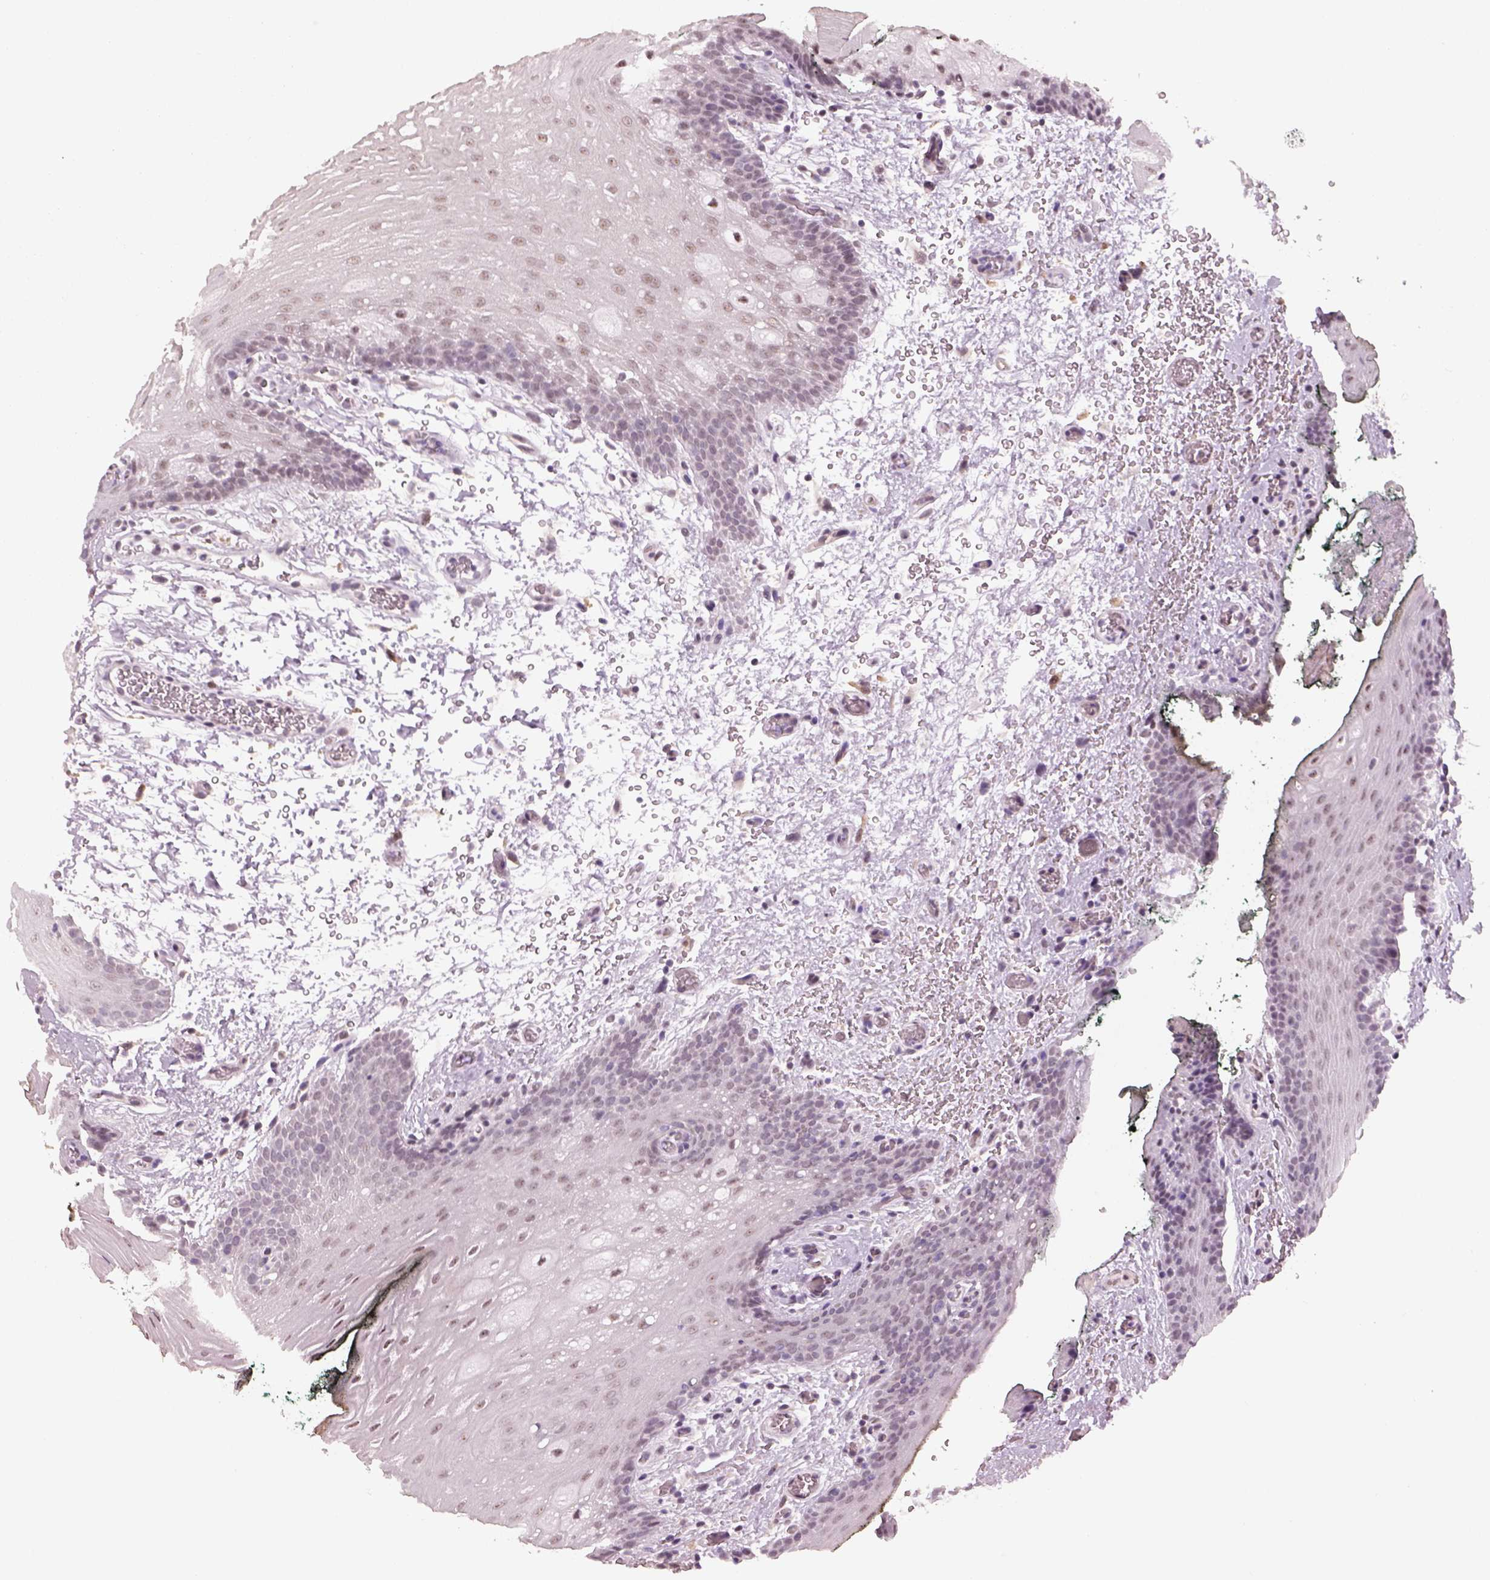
{"staining": {"intensity": "negative", "quantity": "none", "location": "none"}, "tissue": "oral mucosa", "cell_type": "Squamous epithelial cells", "image_type": "normal", "snomed": [{"axis": "morphology", "description": "Normal tissue, NOS"}, {"axis": "topography", "description": "Oral tissue"}, {"axis": "topography", "description": "Head-Neck"}], "caption": "A photomicrograph of oral mucosa stained for a protein demonstrates no brown staining in squamous epithelial cells. (DAB (3,3'-diaminobenzidine) immunohistochemistry (IHC), high magnification).", "gene": "NAT8B", "patient": {"sex": "male", "age": 65}}